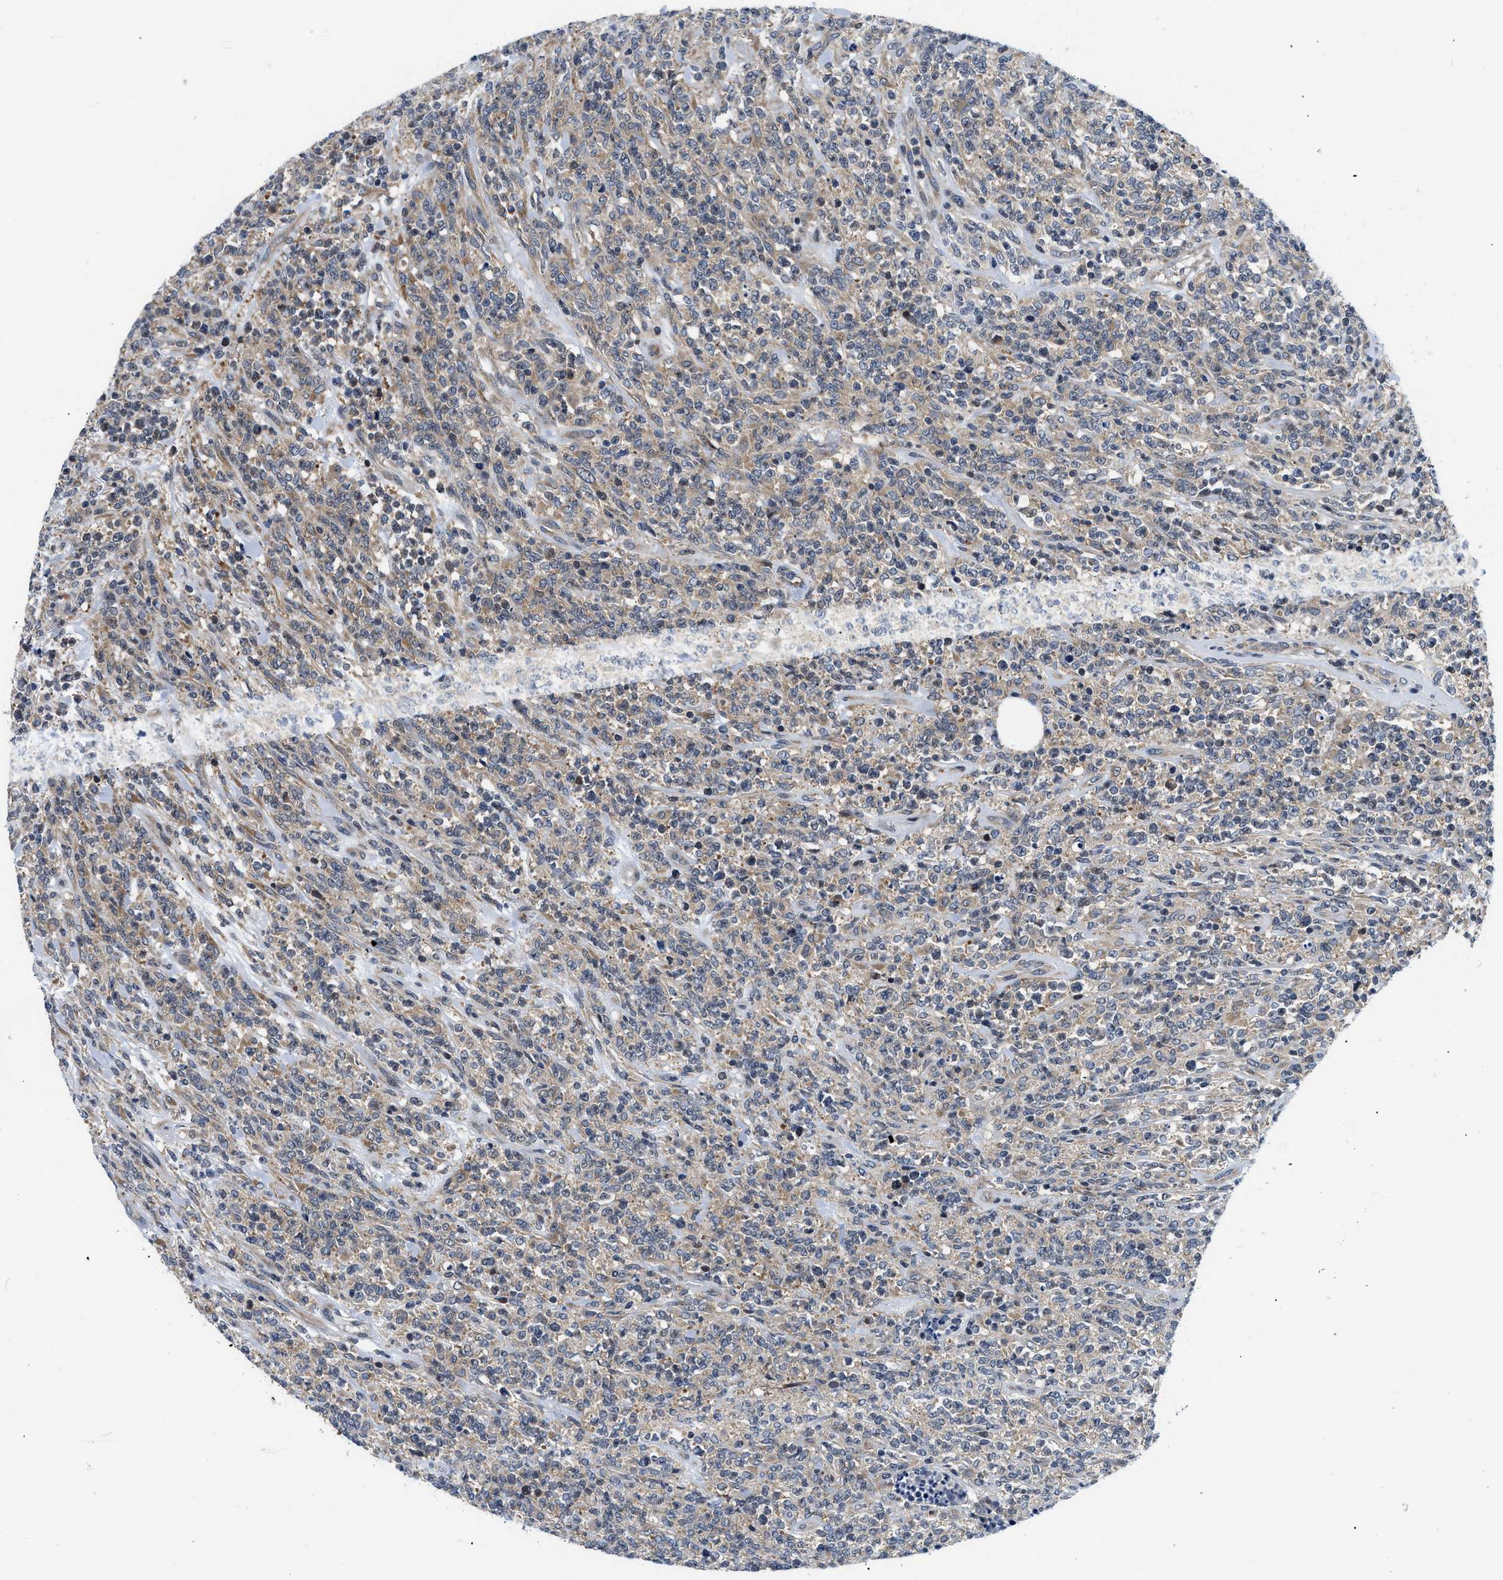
{"staining": {"intensity": "weak", "quantity": "<25%", "location": "cytoplasmic/membranous"}, "tissue": "lymphoma", "cell_type": "Tumor cells", "image_type": "cancer", "snomed": [{"axis": "morphology", "description": "Malignant lymphoma, non-Hodgkin's type, High grade"}, {"axis": "topography", "description": "Soft tissue"}], "caption": "High power microscopy micrograph of an immunohistochemistry (IHC) micrograph of malignant lymphoma, non-Hodgkin's type (high-grade), revealing no significant expression in tumor cells.", "gene": "IKBKE", "patient": {"sex": "male", "age": 18}}